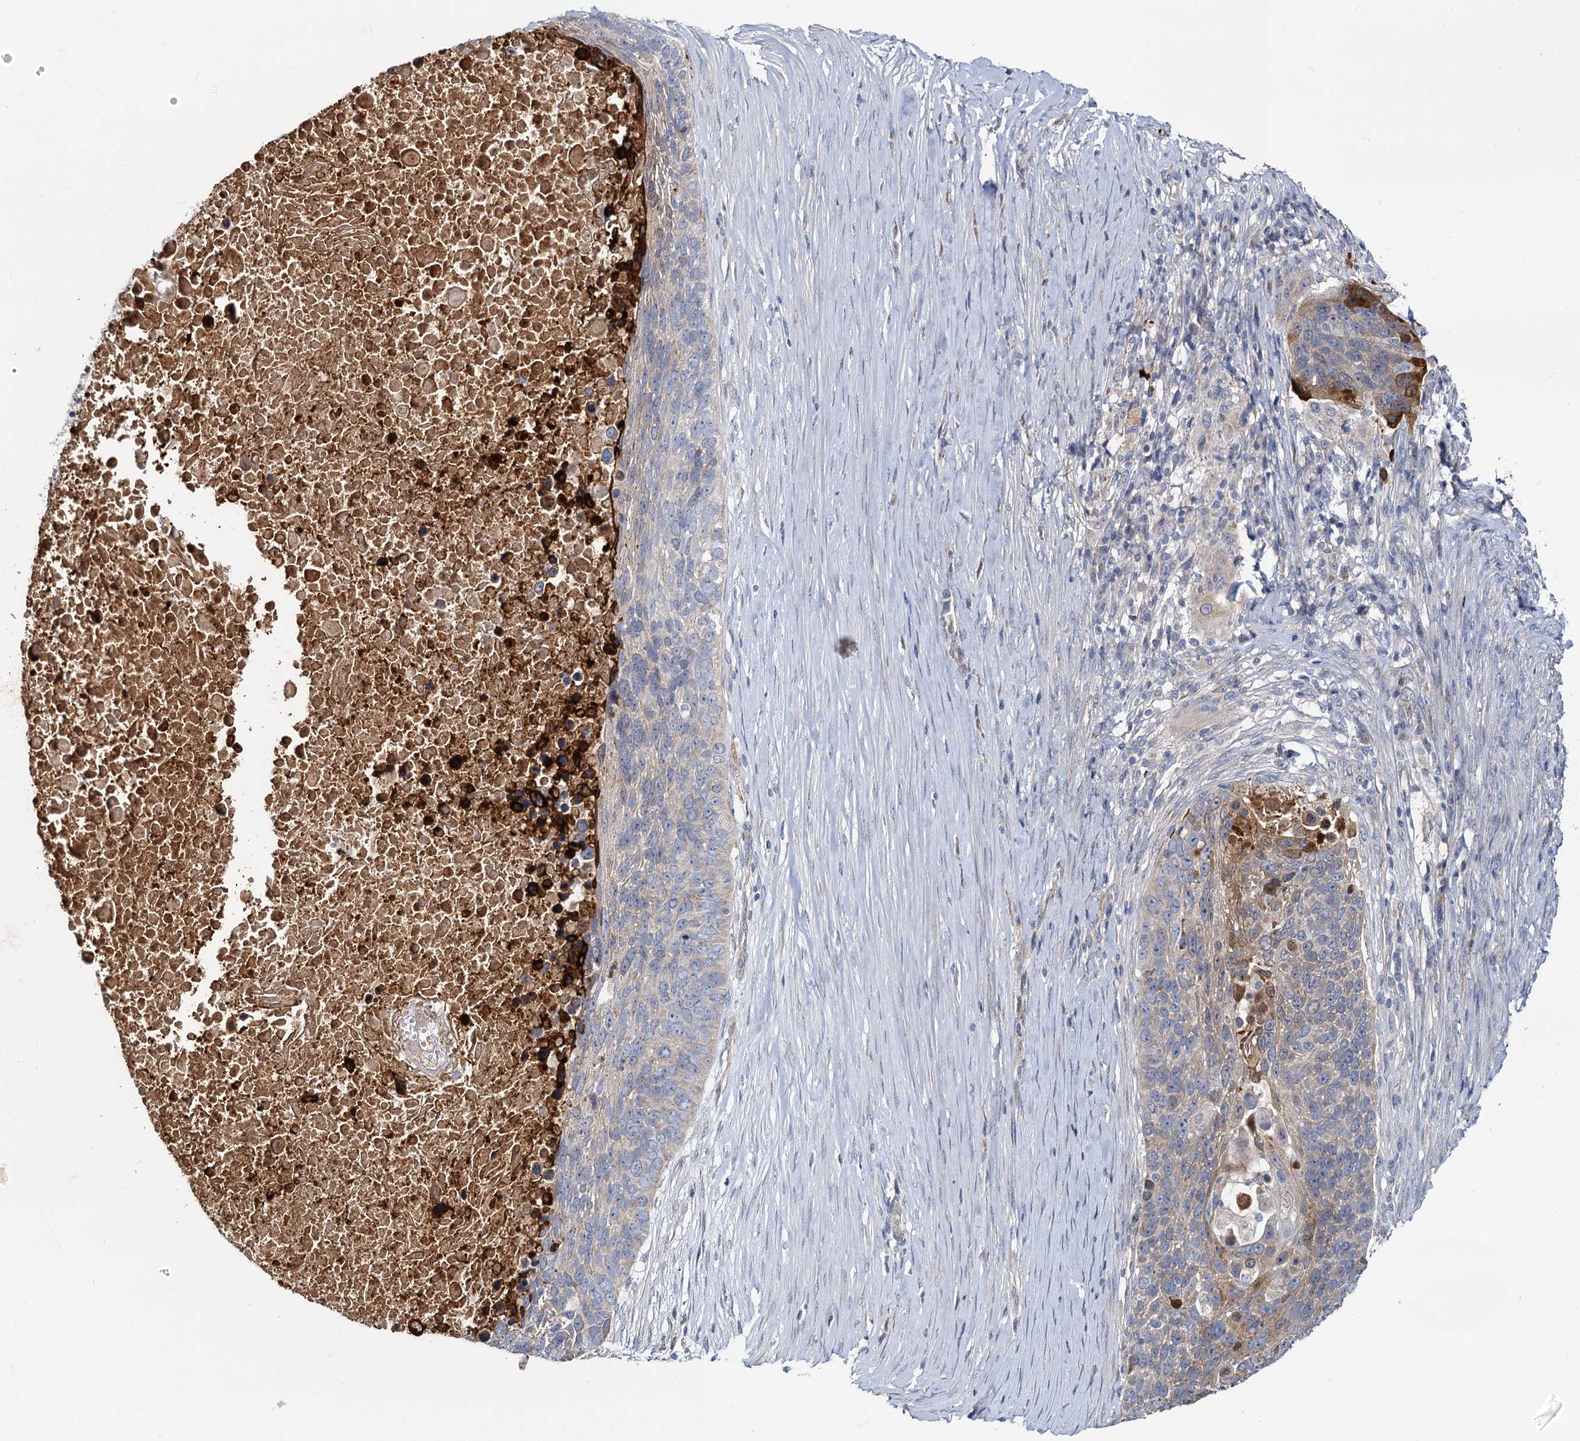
{"staining": {"intensity": "moderate", "quantity": "<25%", "location": "cytoplasmic/membranous"}, "tissue": "lung cancer", "cell_type": "Tumor cells", "image_type": "cancer", "snomed": [{"axis": "morphology", "description": "Normal tissue, NOS"}, {"axis": "morphology", "description": "Squamous cell carcinoma, NOS"}, {"axis": "topography", "description": "Lymph node"}, {"axis": "topography", "description": "Lung"}], "caption": "Immunohistochemistry staining of lung cancer (squamous cell carcinoma), which exhibits low levels of moderate cytoplasmic/membranous expression in about <25% of tumor cells indicating moderate cytoplasmic/membranous protein positivity. The staining was performed using DAB (3,3'-diaminobenzidine) (brown) for protein detection and nuclei were counterstained in hematoxylin (blue).", "gene": "DCUN1D2", "patient": {"sex": "male", "age": 66}}